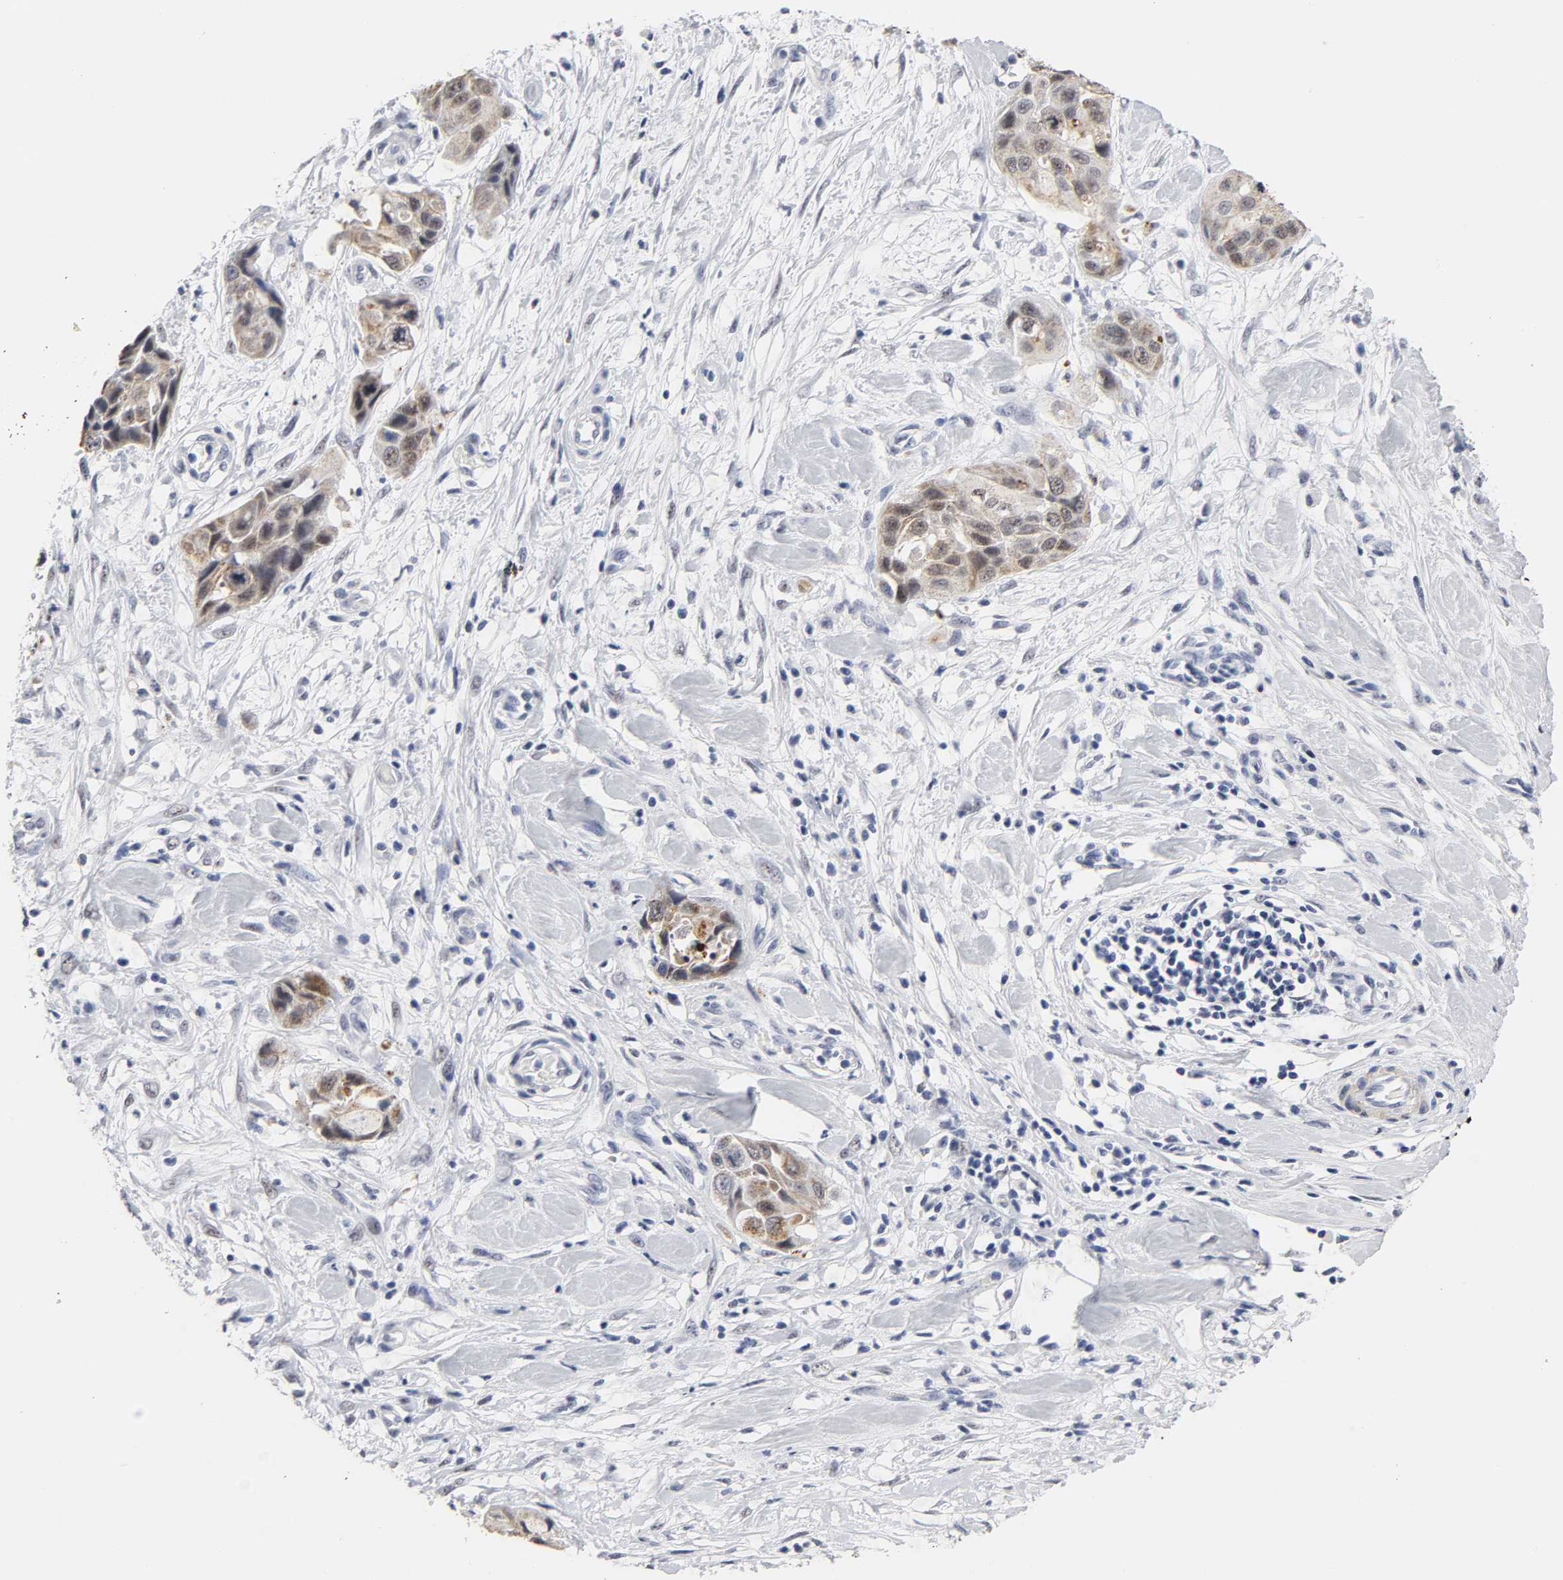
{"staining": {"intensity": "moderate", "quantity": ">75%", "location": "cytoplasmic/membranous,nuclear"}, "tissue": "pancreatic cancer", "cell_type": "Tumor cells", "image_type": "cancer", "snomed": [{"axis": "morphology", "description": "Adenocarcinoma, NOS"}, {"axis": "topography", "description": "Pancreas"}], "caption": "High-magnification brightfield microscopy of pancreatic adenocarcinoma stained with DAB (brown) and counterstained with hematoxylin (blue). tumor cells exhibit moderate cytoplasmic/membranous and nuclear staining is appreciated in about>75% of cells.", "gene": "GRHL2", "patient": {"sex": "female", "age": 60}}